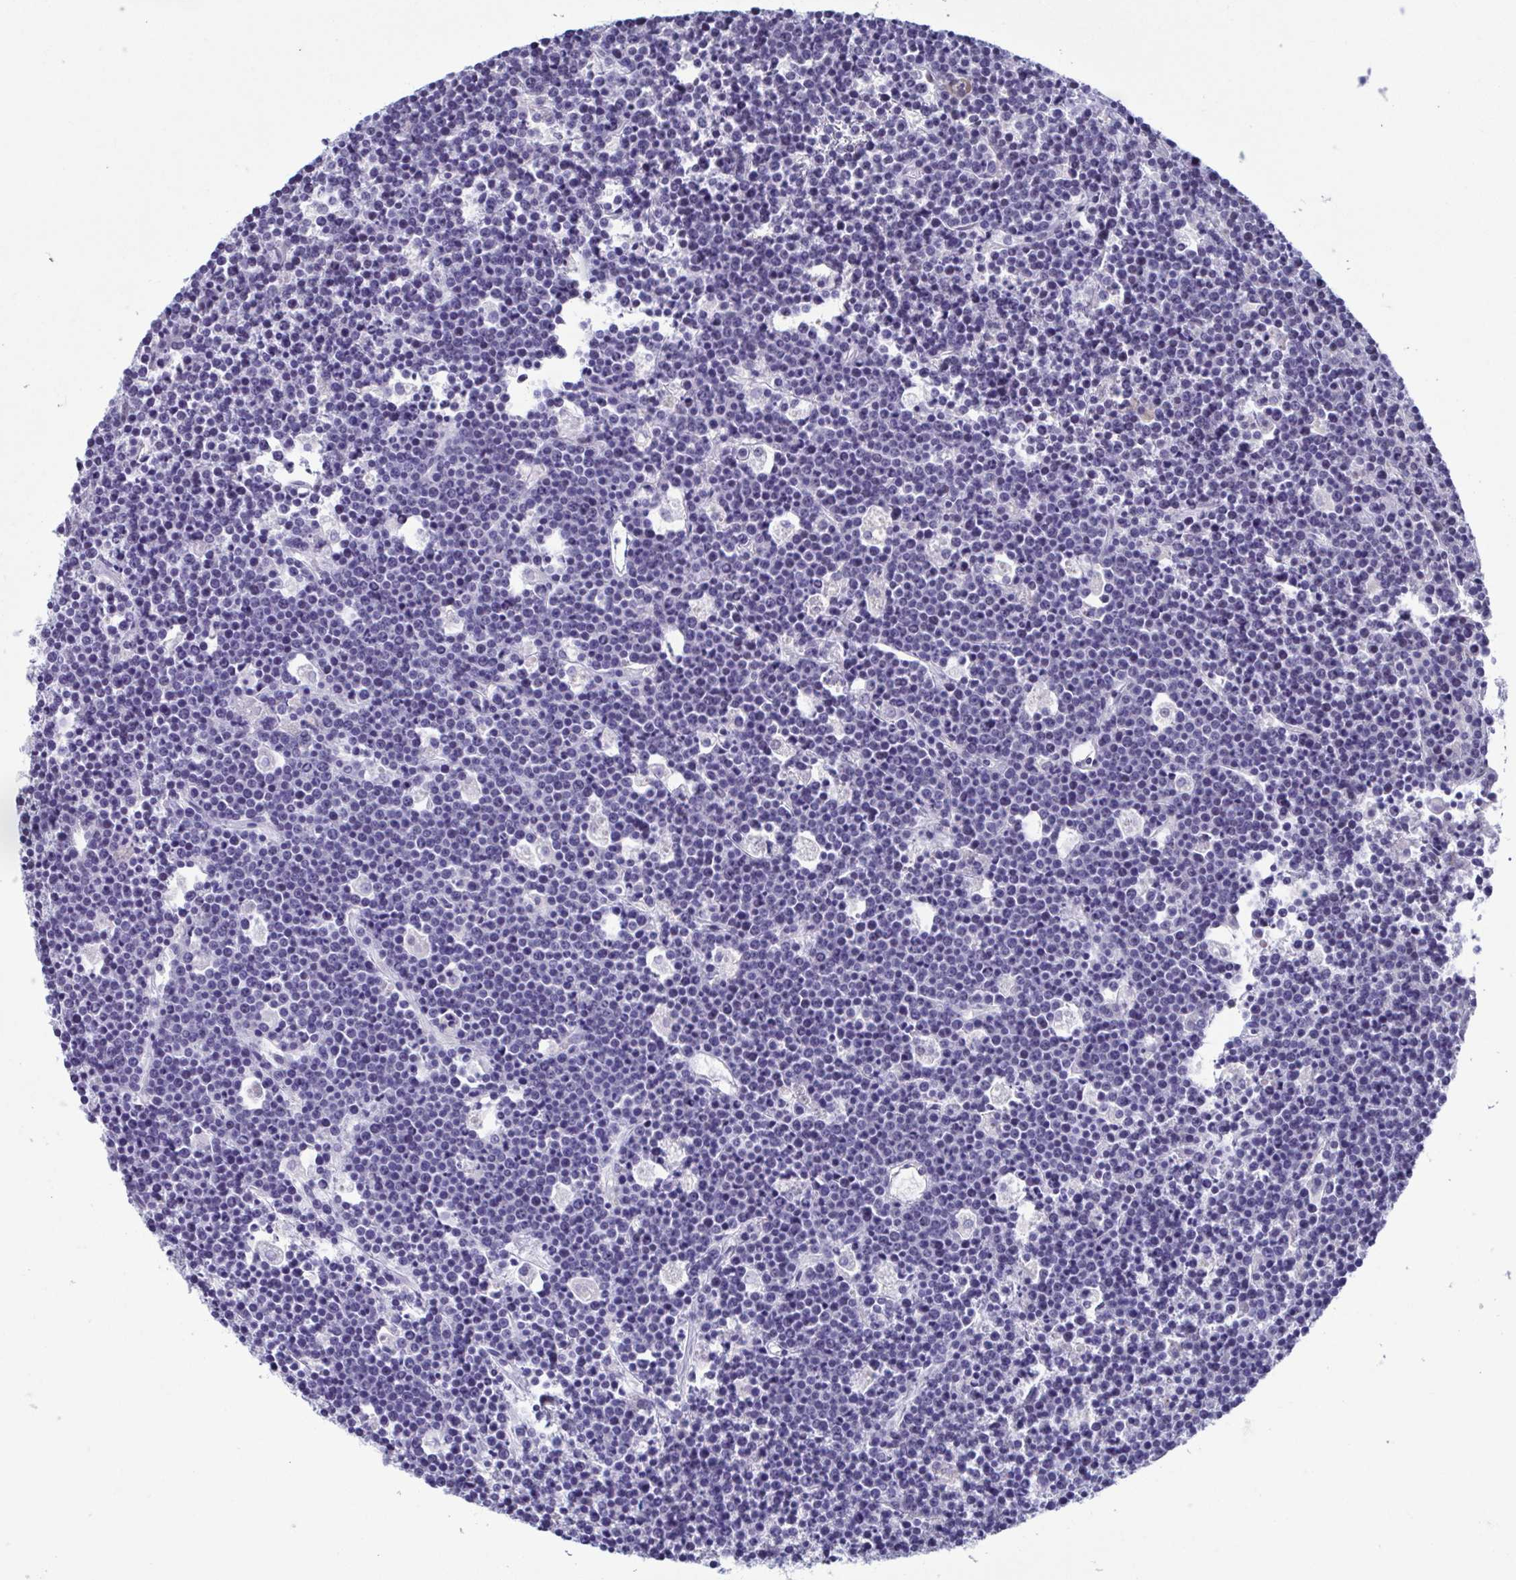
{"staining": {"intensity": "negative", "quantity": "none", "location": "none"}, "tissue": "lymphoma", "cell_type": "Tumor cells", "image_type": "cancer", "snomed": [{"axis": "morphology", "description": "Malignant lymphoma, non-Hodgkin's type, High grade"}, {"axis": "topography", "description": "Ovary"}], "caption": "Image shows no protein staining in tumor cells of malignant lymphoma, non-Hodgkin's type (high-grade) tissue. (DAB (3,3'-diaminobenzidine) immunohistochemistry (IHC) with hematoxylin counter stain).", "gene": "PERM1", "patient": {"sex": "female", "age": 56}}